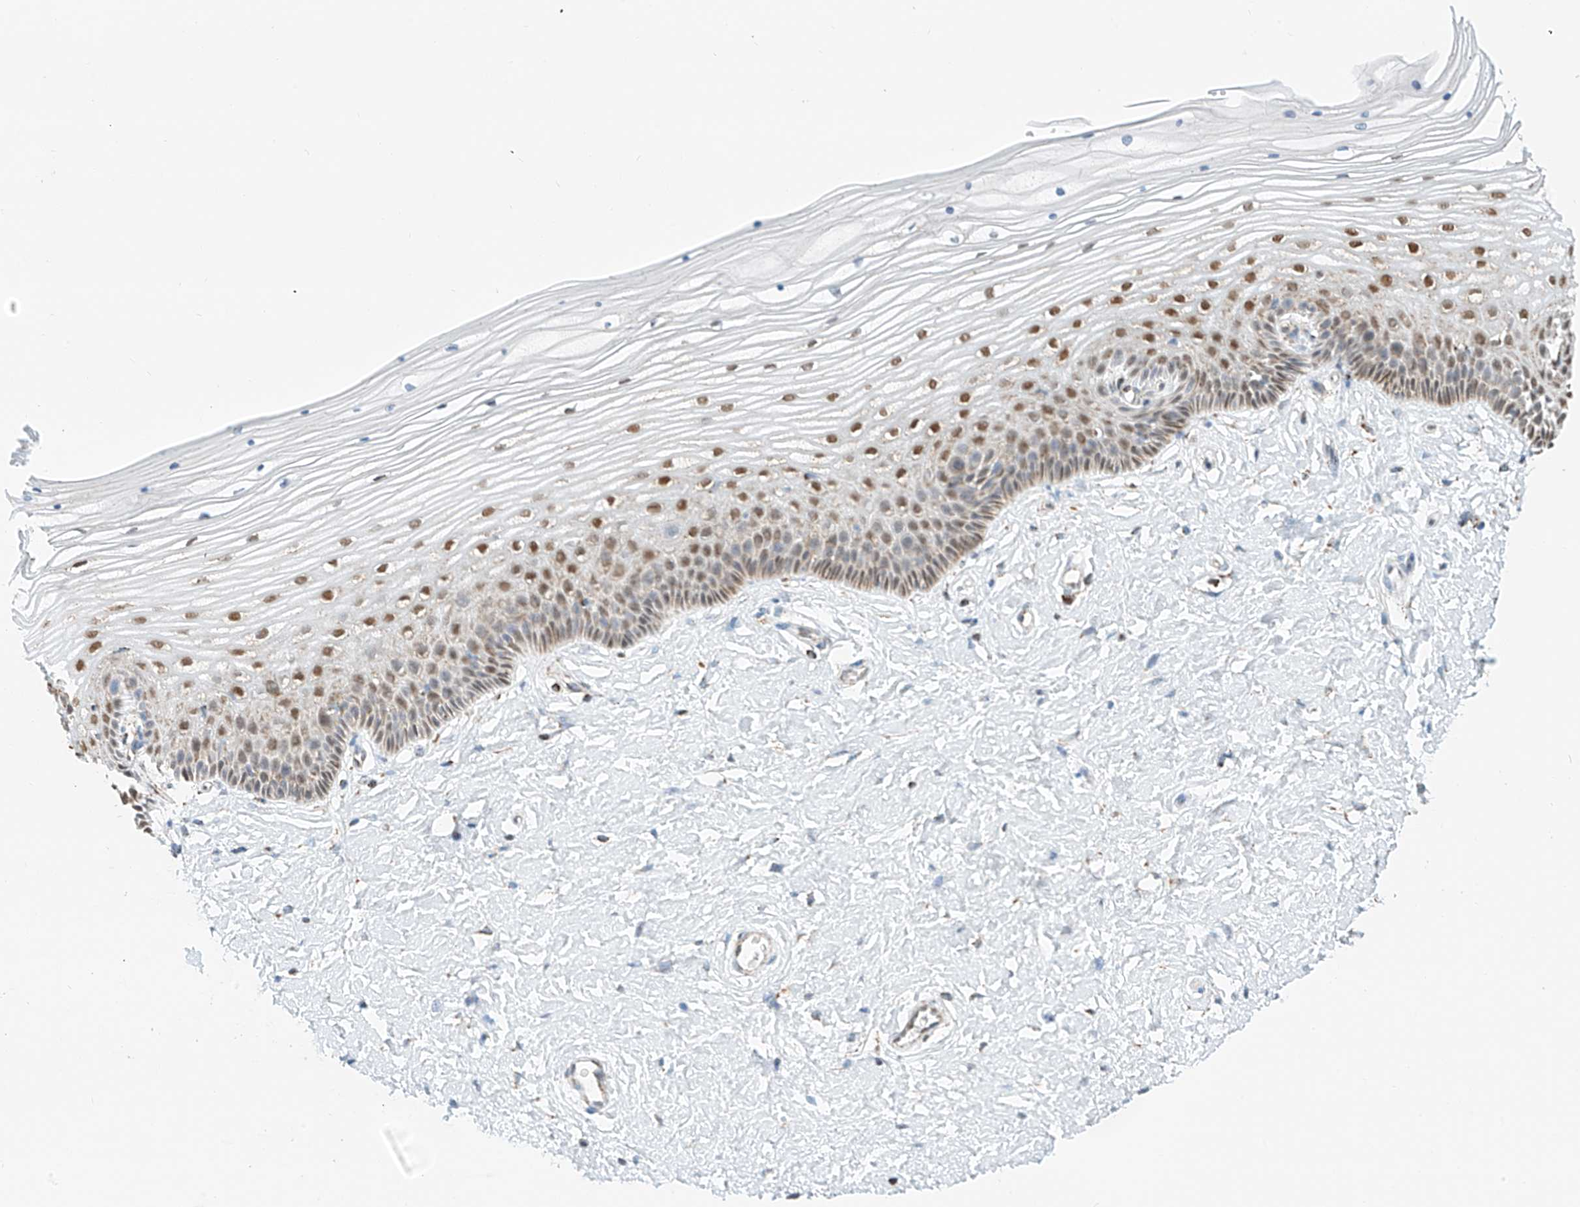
{"staining": {"intensity": "moderate", "quantity": "25%-75%", "location": "cytoplasmic/membranous,nuclear"}, "tissue": "vagina", "cell_type": "Squamous epithelial cells", "image_type": "normal", "snomed": [{"axis": "morphology", "description": "Normal tissue, NOS"}, {"axis": "topography", "description": "Vagina"}, {"axis": "topography", "description": "Cervix"}], "caption": "Immunohistochemical staining of normal human vagina exhibits medium levels of moderate cytoplasmic/membranous,nuclear positivity in about 25%-75% of squamous epithelial cells. (brown staining indicates protein expression, while blue staining denotes nuclei).", "gene": "PPA2", "patient": {"sex": "female", "age": 40}}